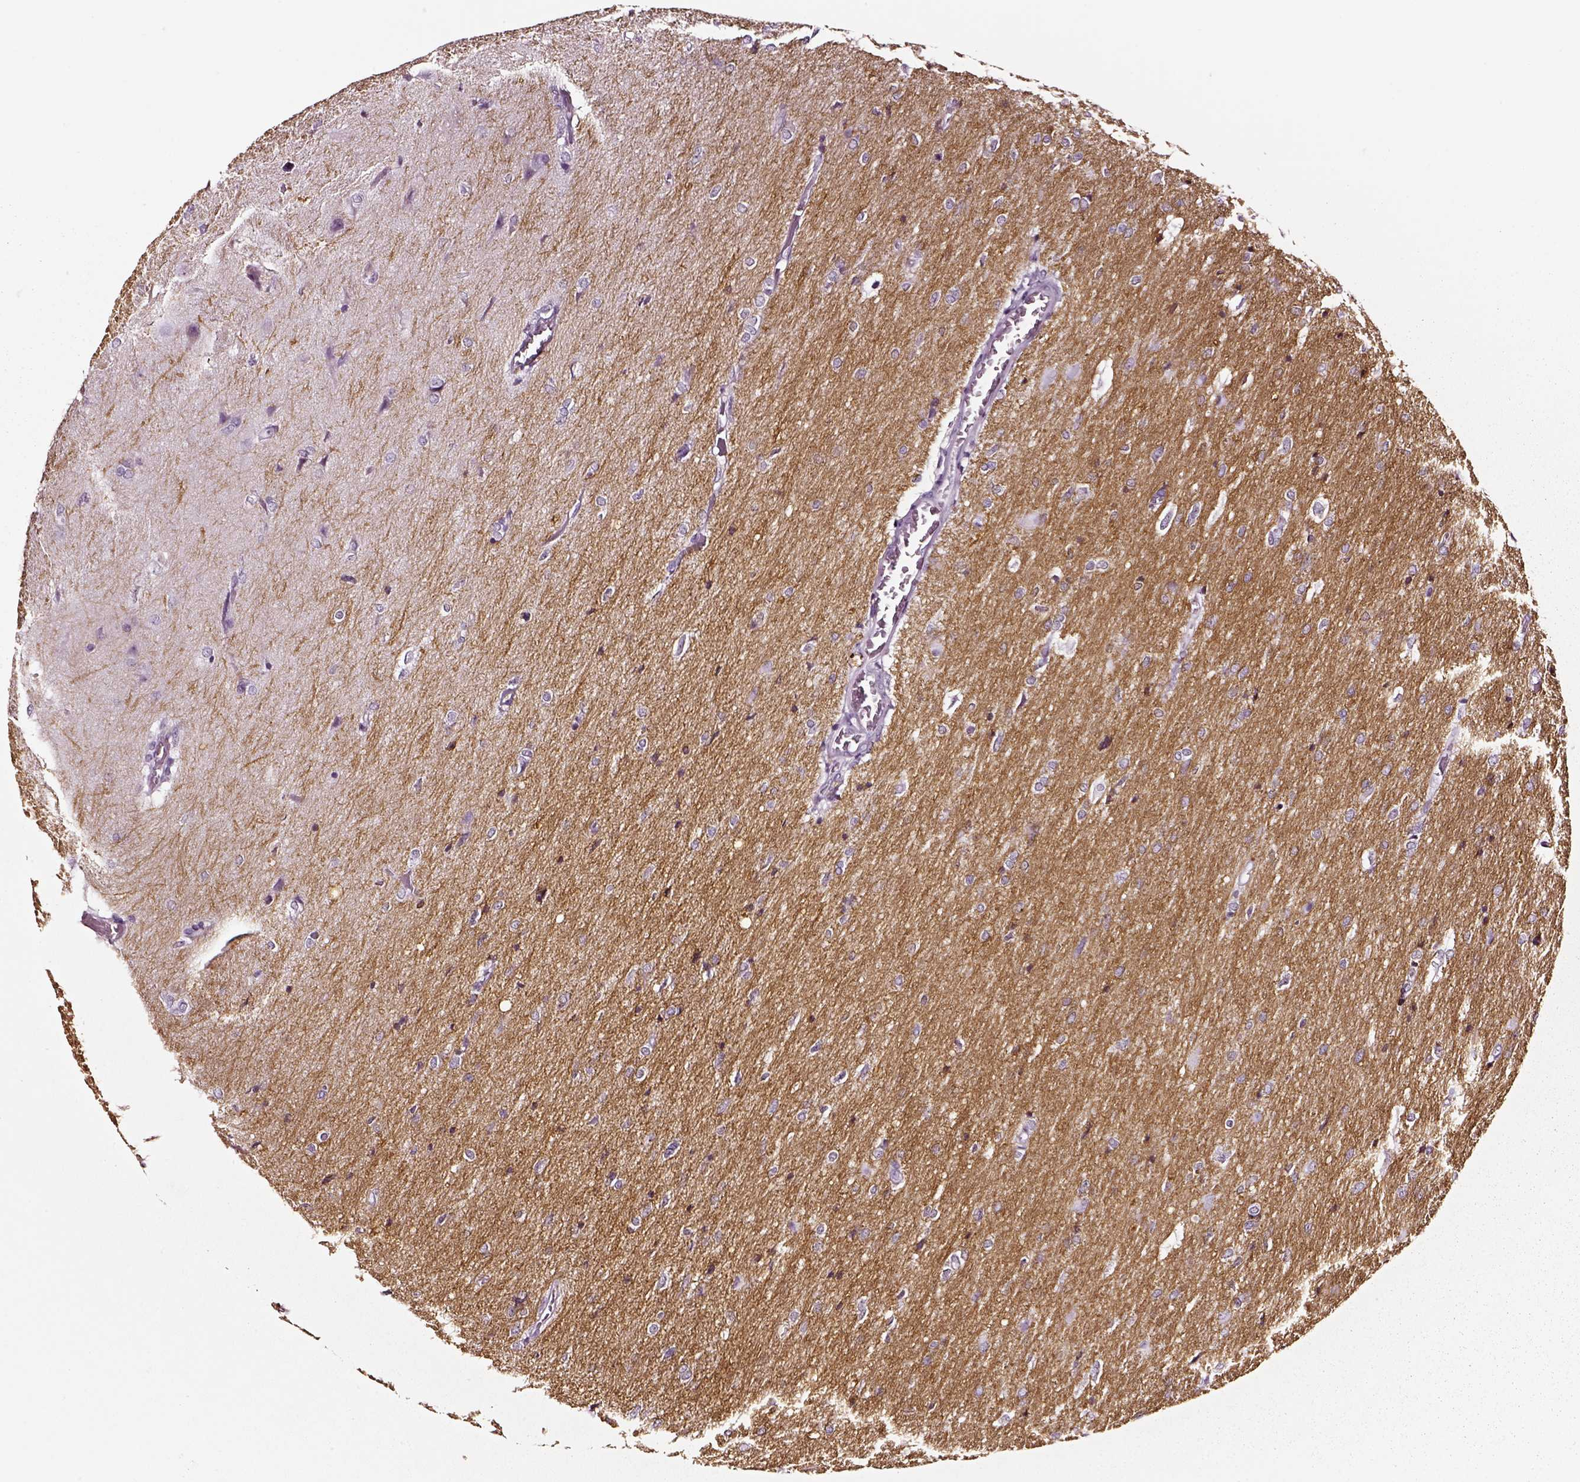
{"staining": {"intensity": "negative", "quantity": "none", "location": "none"}, "tissue": "glioma", "cell_type": "Tumor cells", "image_type": "cancer", "snomed": [{"axis": "morphology", "description": "Glioma, malignant, High grade"}, {"axis": "topography", "description": "Brain"}], "caption": "Immunohistochemical staining of human malignant glioma (high-grade) demonstrates no significant expression in tumor cells.", "gene": "SMIM17", "patient": {"sex": "male", "age": 53}}